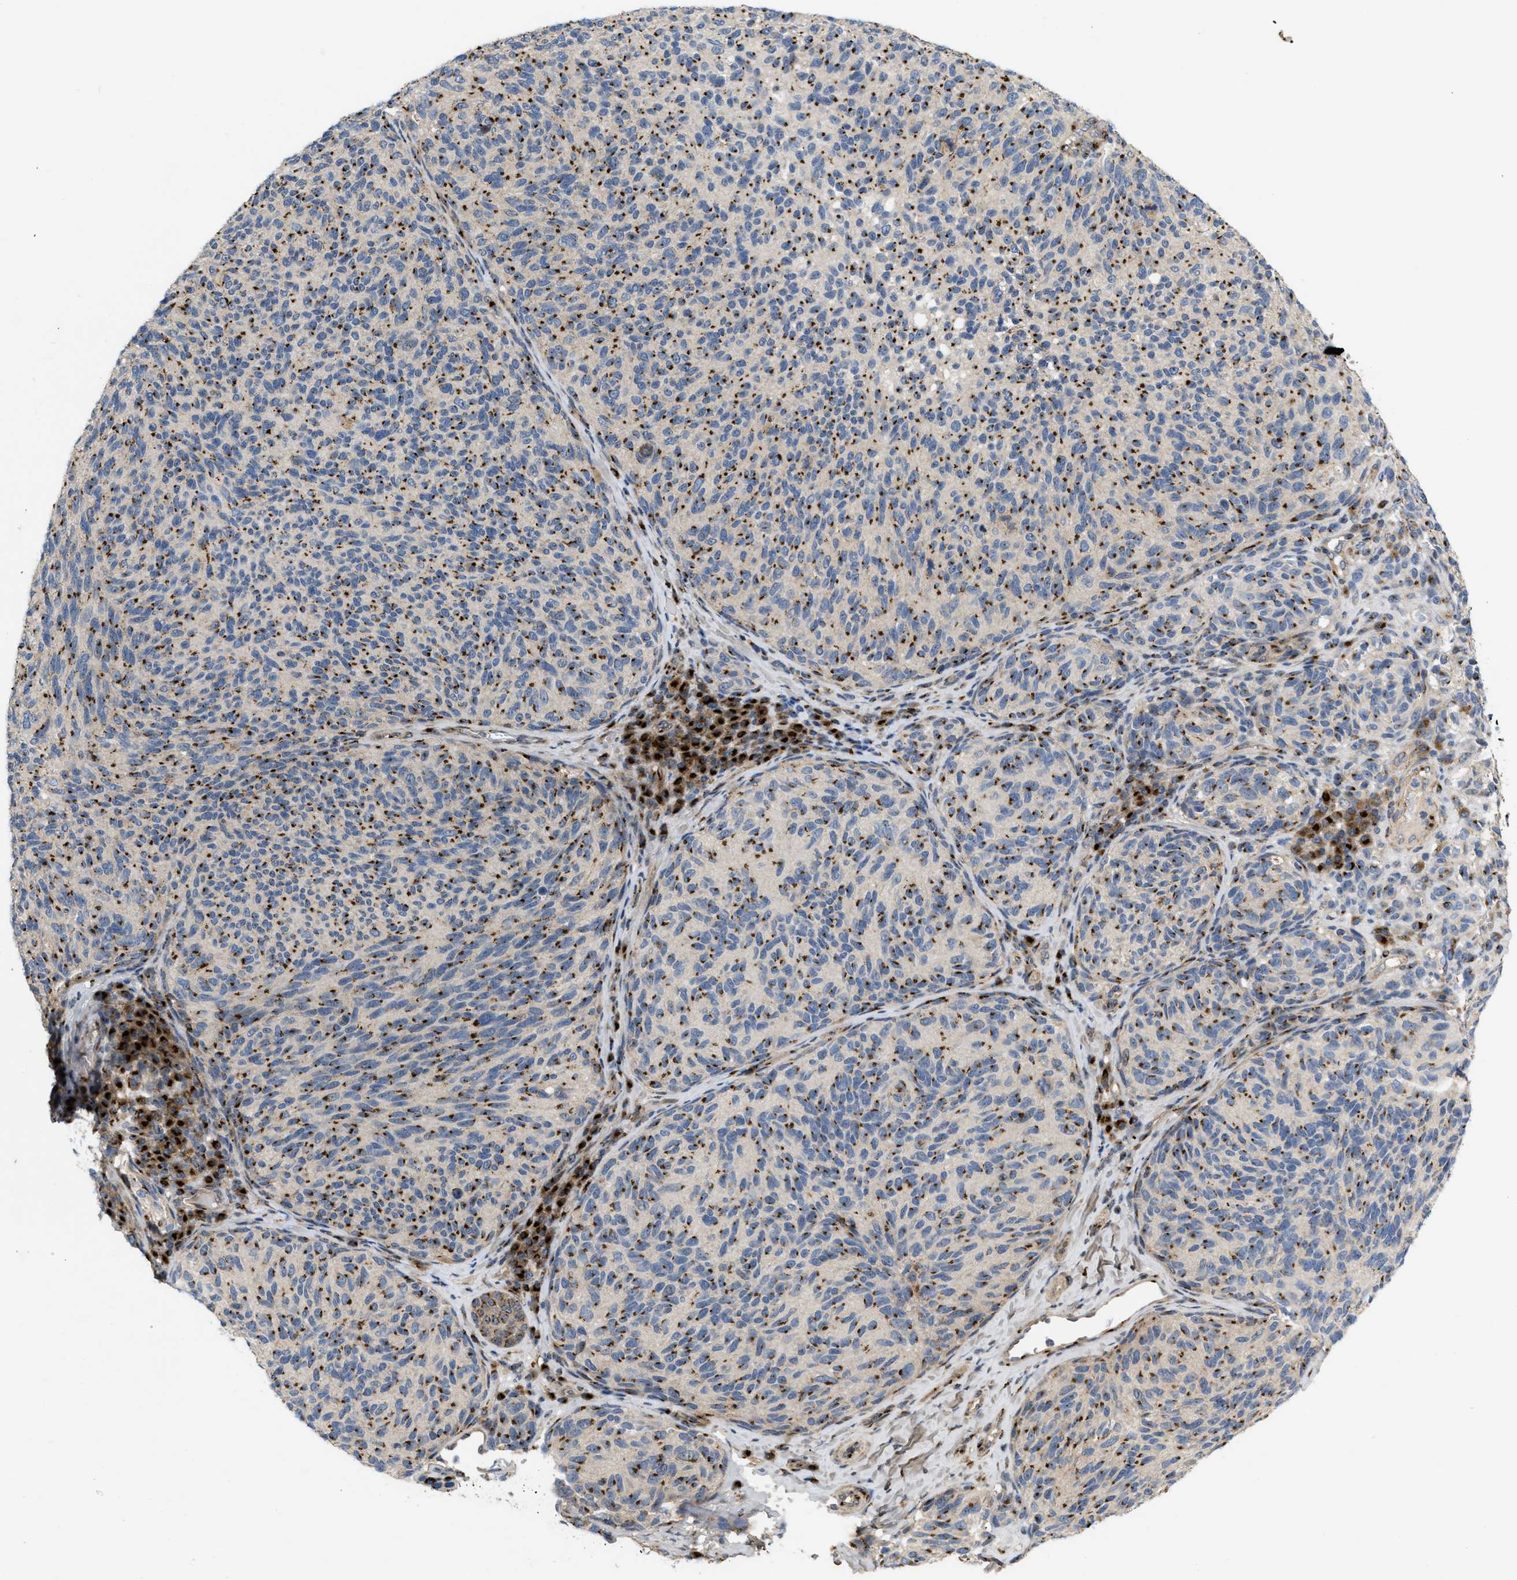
{"staining": {"intensity": "moderate", "quantity": ">75%", "location": "cytoplasmic/membranous"}, "tissue": "melanoma", "cell_type": "Tumor cells", "image_type": "cancer", "snomed": [{"axis": "morphology", "description": "Malignant melanoma, NOS"}, {"axis": "topography", "description": "Skin"}], "caption": "Malignant melanoma was stained to show a protein in brown. There is medium levels of moderate cytoplasmic/membranous expression in approximately >75% of tumor cells.", "gene": "ZNF70", "patient": {"sex": "female", "age": 73}}